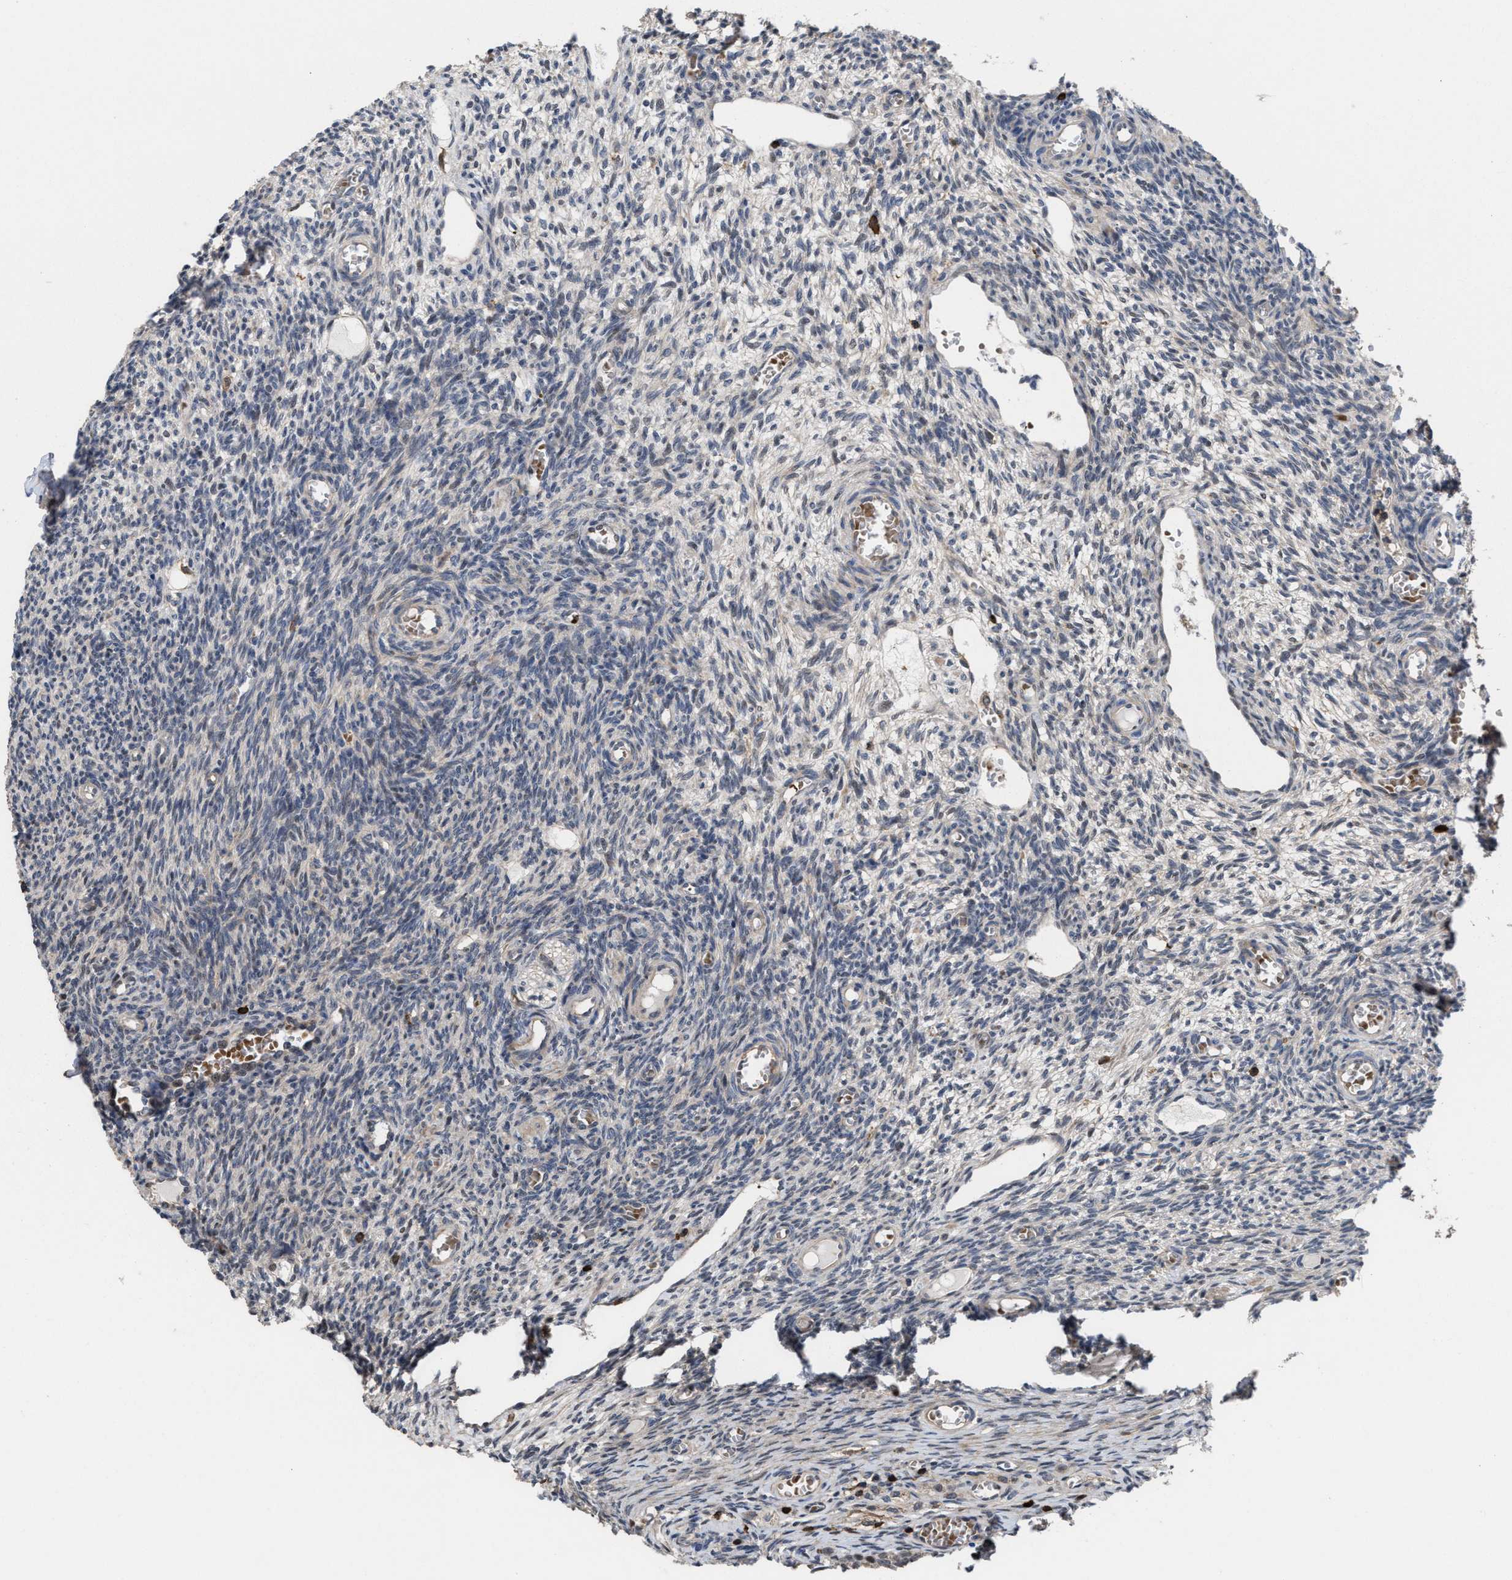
{"staining": {"intensity": "weak", "quantity": ">75%", "location": "cytoplasmic/membranous"}, "tissue": "ovary", "cell_type": "Follicle cells", "image_type": "normal", "snomed": [{"axis": "morphology", "description": "Normal tissue, NOS"}, {"axis": "topography", "description": "Ovary"}], "caption": "DAB (3,3'-diaminobenzidine) immunohistochemical staining of benign ovary reveals weak cytoplasmic/membranous protein positivity in approximately >75% of follicle cells.", "gene": "PTPRE", "patient": {"sex": "female", "age": 27}}